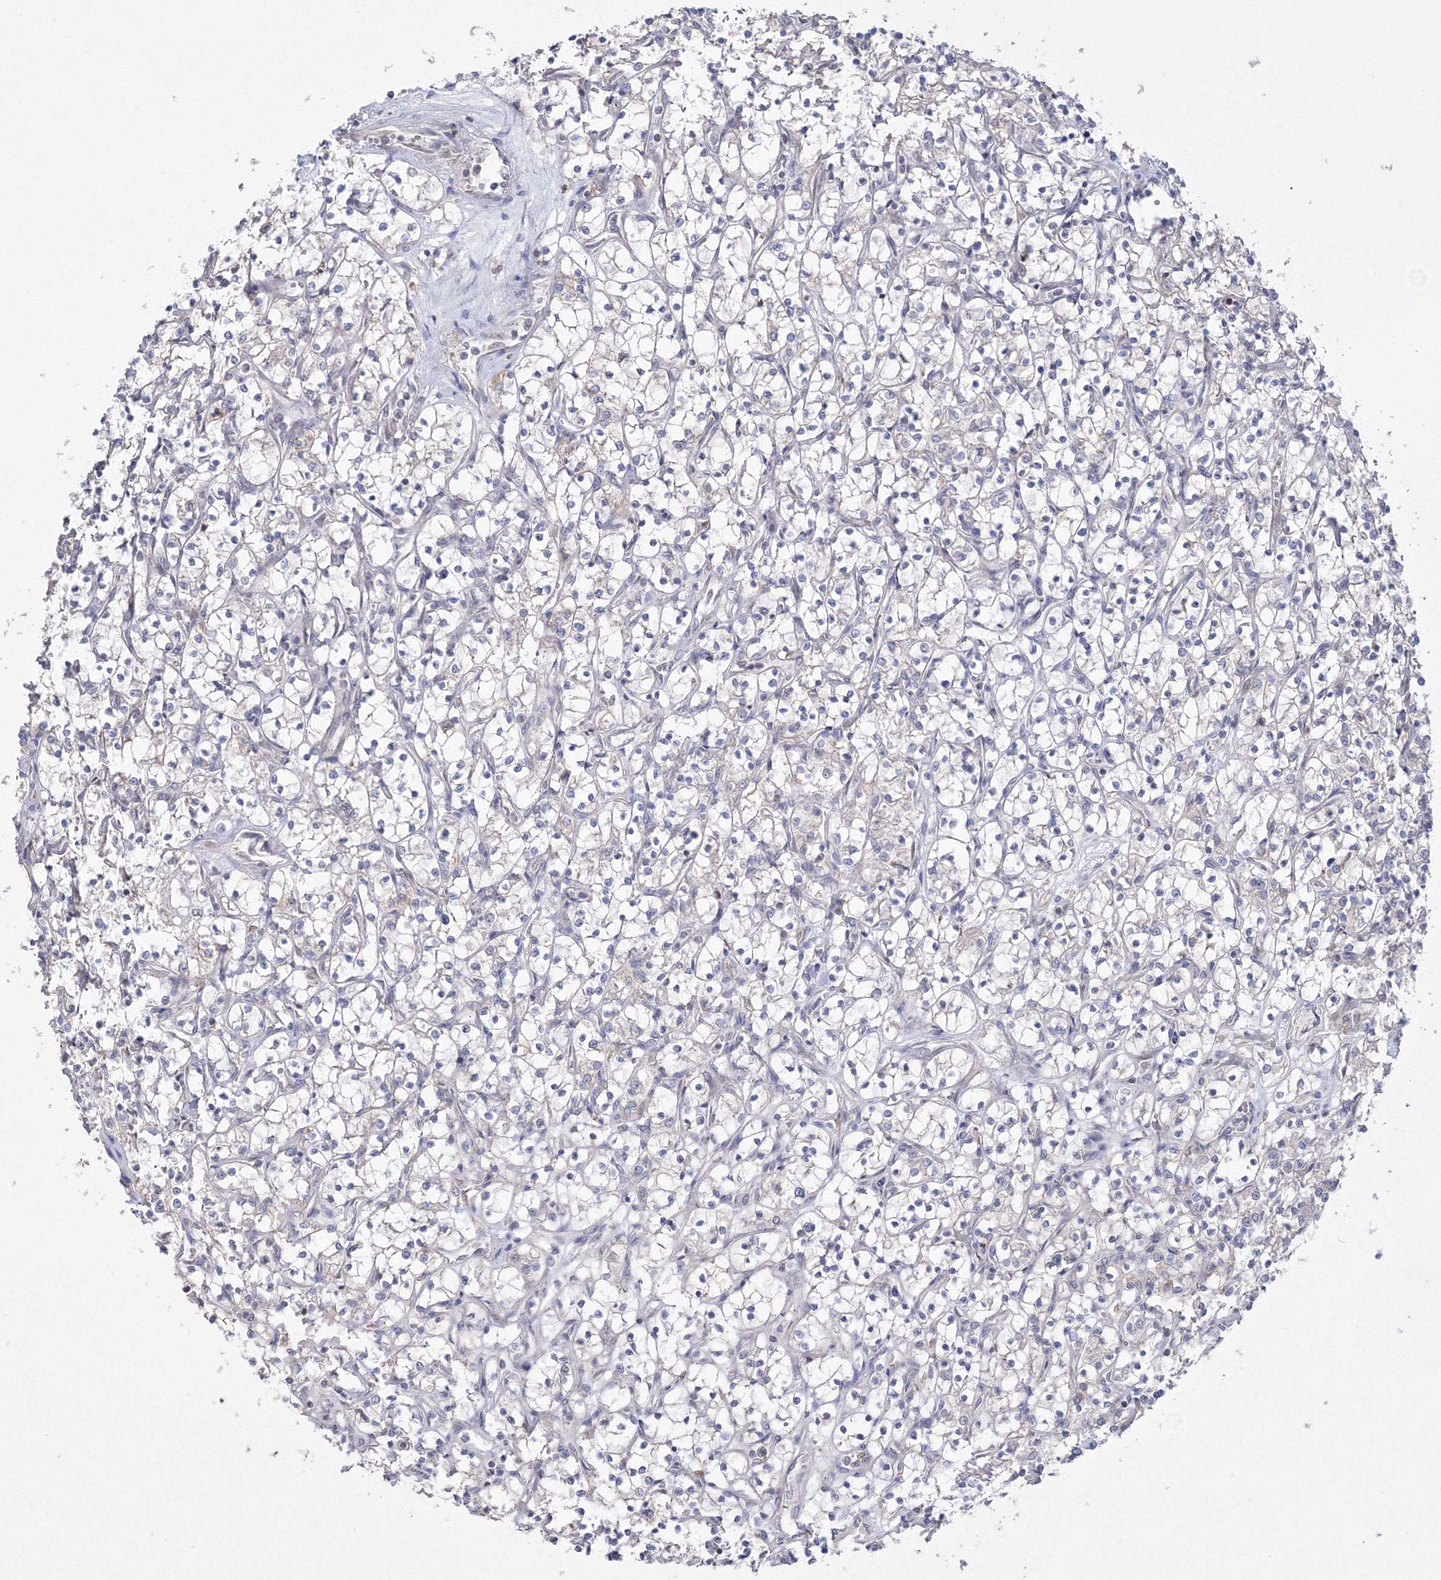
{"staining": {"intensity": "negative", "quantity": "none", "location": "none"}, "tissue": "renal cancer", "cell_type": "Tumor cells", "image_type": "cancer", "snomed": [{"axis": "morphology", "description": "Adenocarcinoma, NOS"}, {"axis": "topography", "description": "Kidney"}], "caption": "Tumor cells are negative for brown protein staining in renal cancer.", "gene": "GRSF1", "patient": {"sex": "female", "age": 69}}